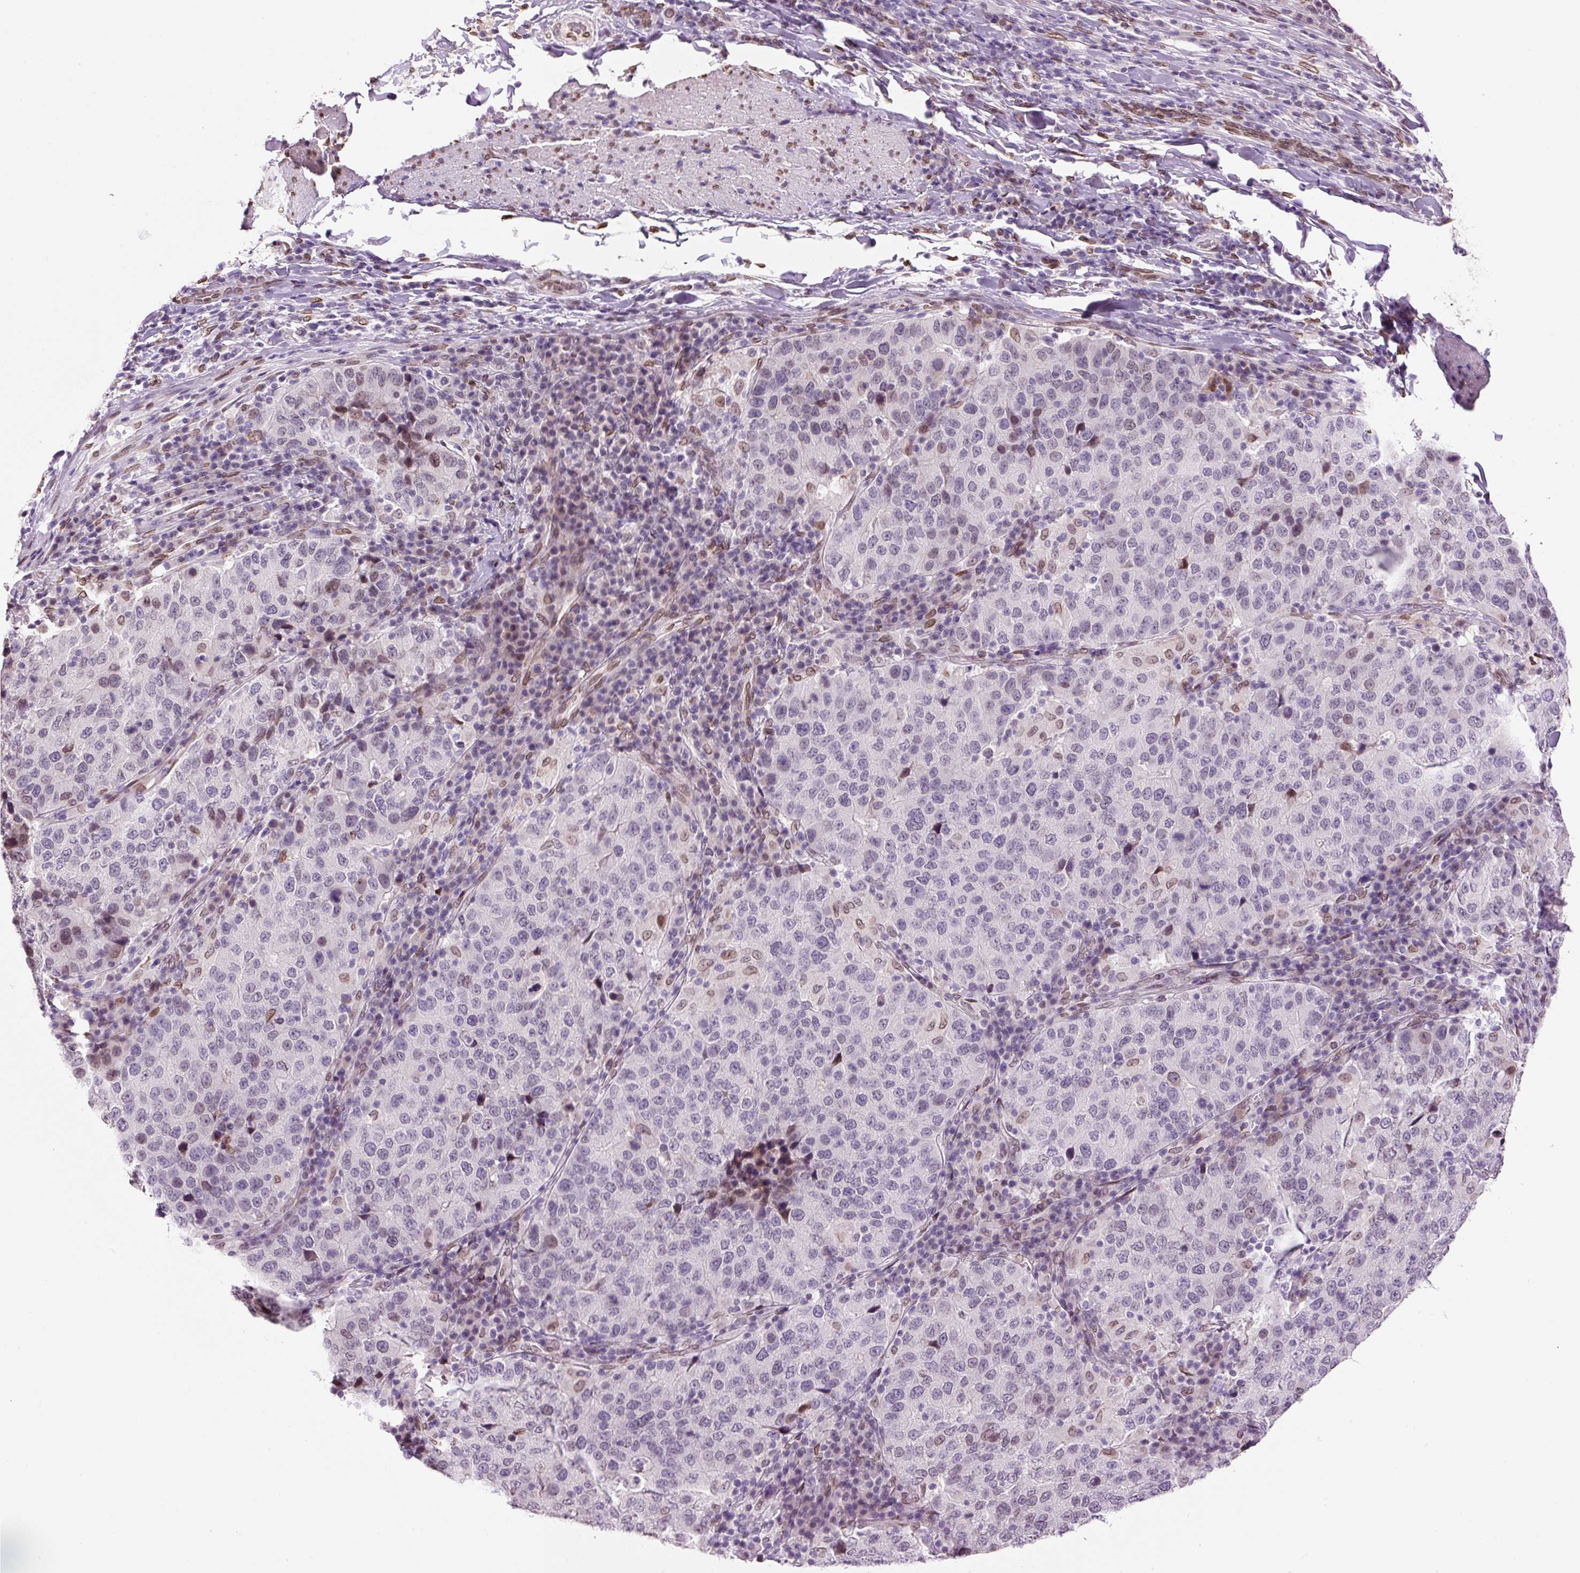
{"staining": {"intensity": "moderate", "quantity": "<25%", "location": "nuclear"}, "tissue": "stomach cancer", "cell_type": "Tumor cells", "image_type": "cancer", "snomed": [{"axis": "morphology", "description": "Adenocarcinoma, NOS"}, {"axis": "topography", "description": "Stomach"}], "caption": "Immunohistochemical staining of human stomach adenocarcinoma shows moderate nuclear protein expression in approximately <25% of tumor cells.", "gene": "ZNF224", "patient": {"sex": "male", "age": 71}}